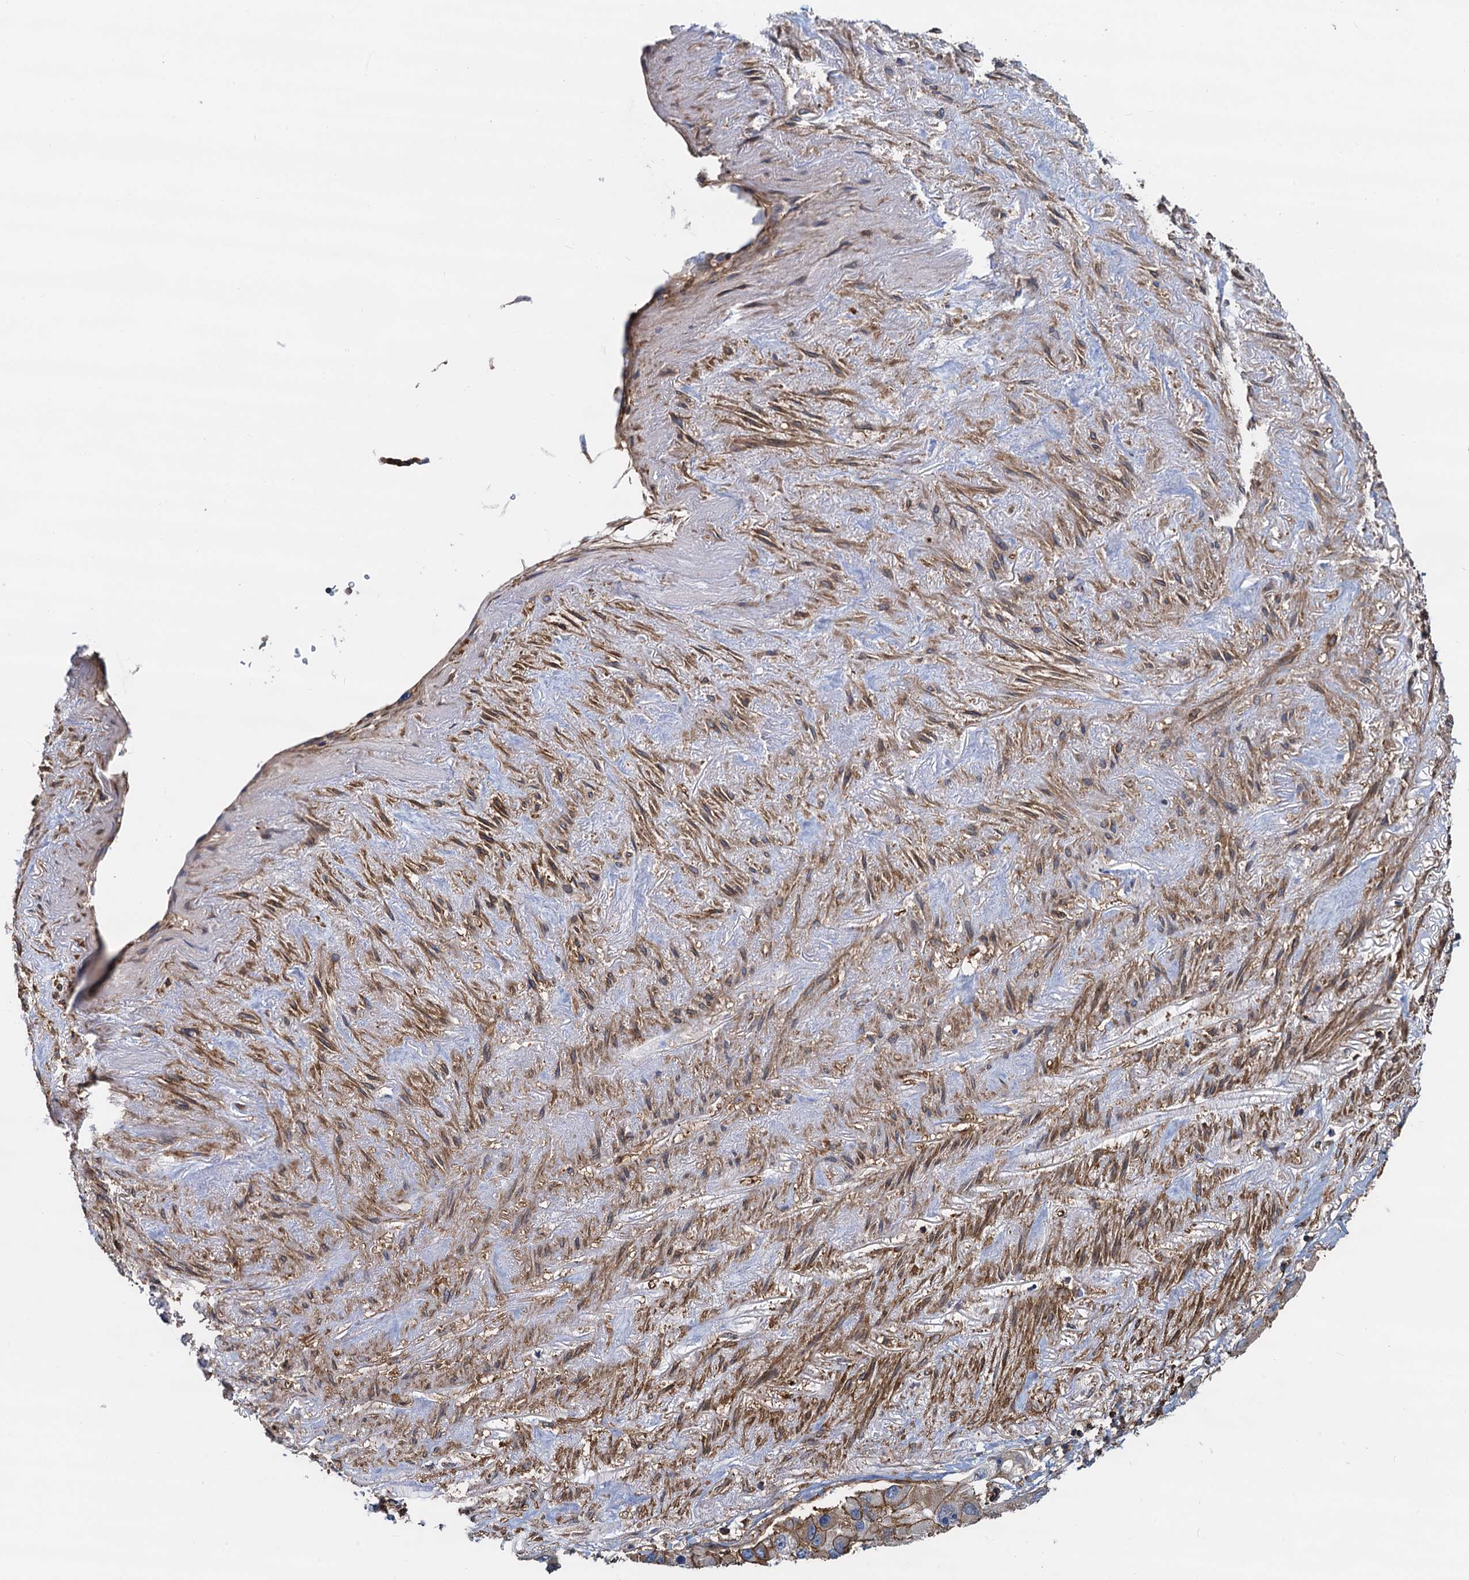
{"staining": {"intensity": "moderate", "quantity": ">75%", "location": "cytoplasmic/membranous"}, "tissue": "lung cancer", "cell_type": "Tumor cells", "image_type": "cancer", "snomed": [{"axis": "morphology", "description": "Adenocarcinoma, NOS"}, {"axis": "topography", "description": "Lung"}], "caption": "IHC staining of lung cancer (adenocarcinoma), which demonstrates medium levels of moderate cytoplasmic/membranous staining in about >75% of tumor cells indicating moderate cytoplasmic/membranous protein expression. The staining was performed using DAB (brown) for protein detection and nuclei were counterstained in hematoxylin (blue).", "gene": "LNX2", "patient": {"sex": "female", "age": 54}}